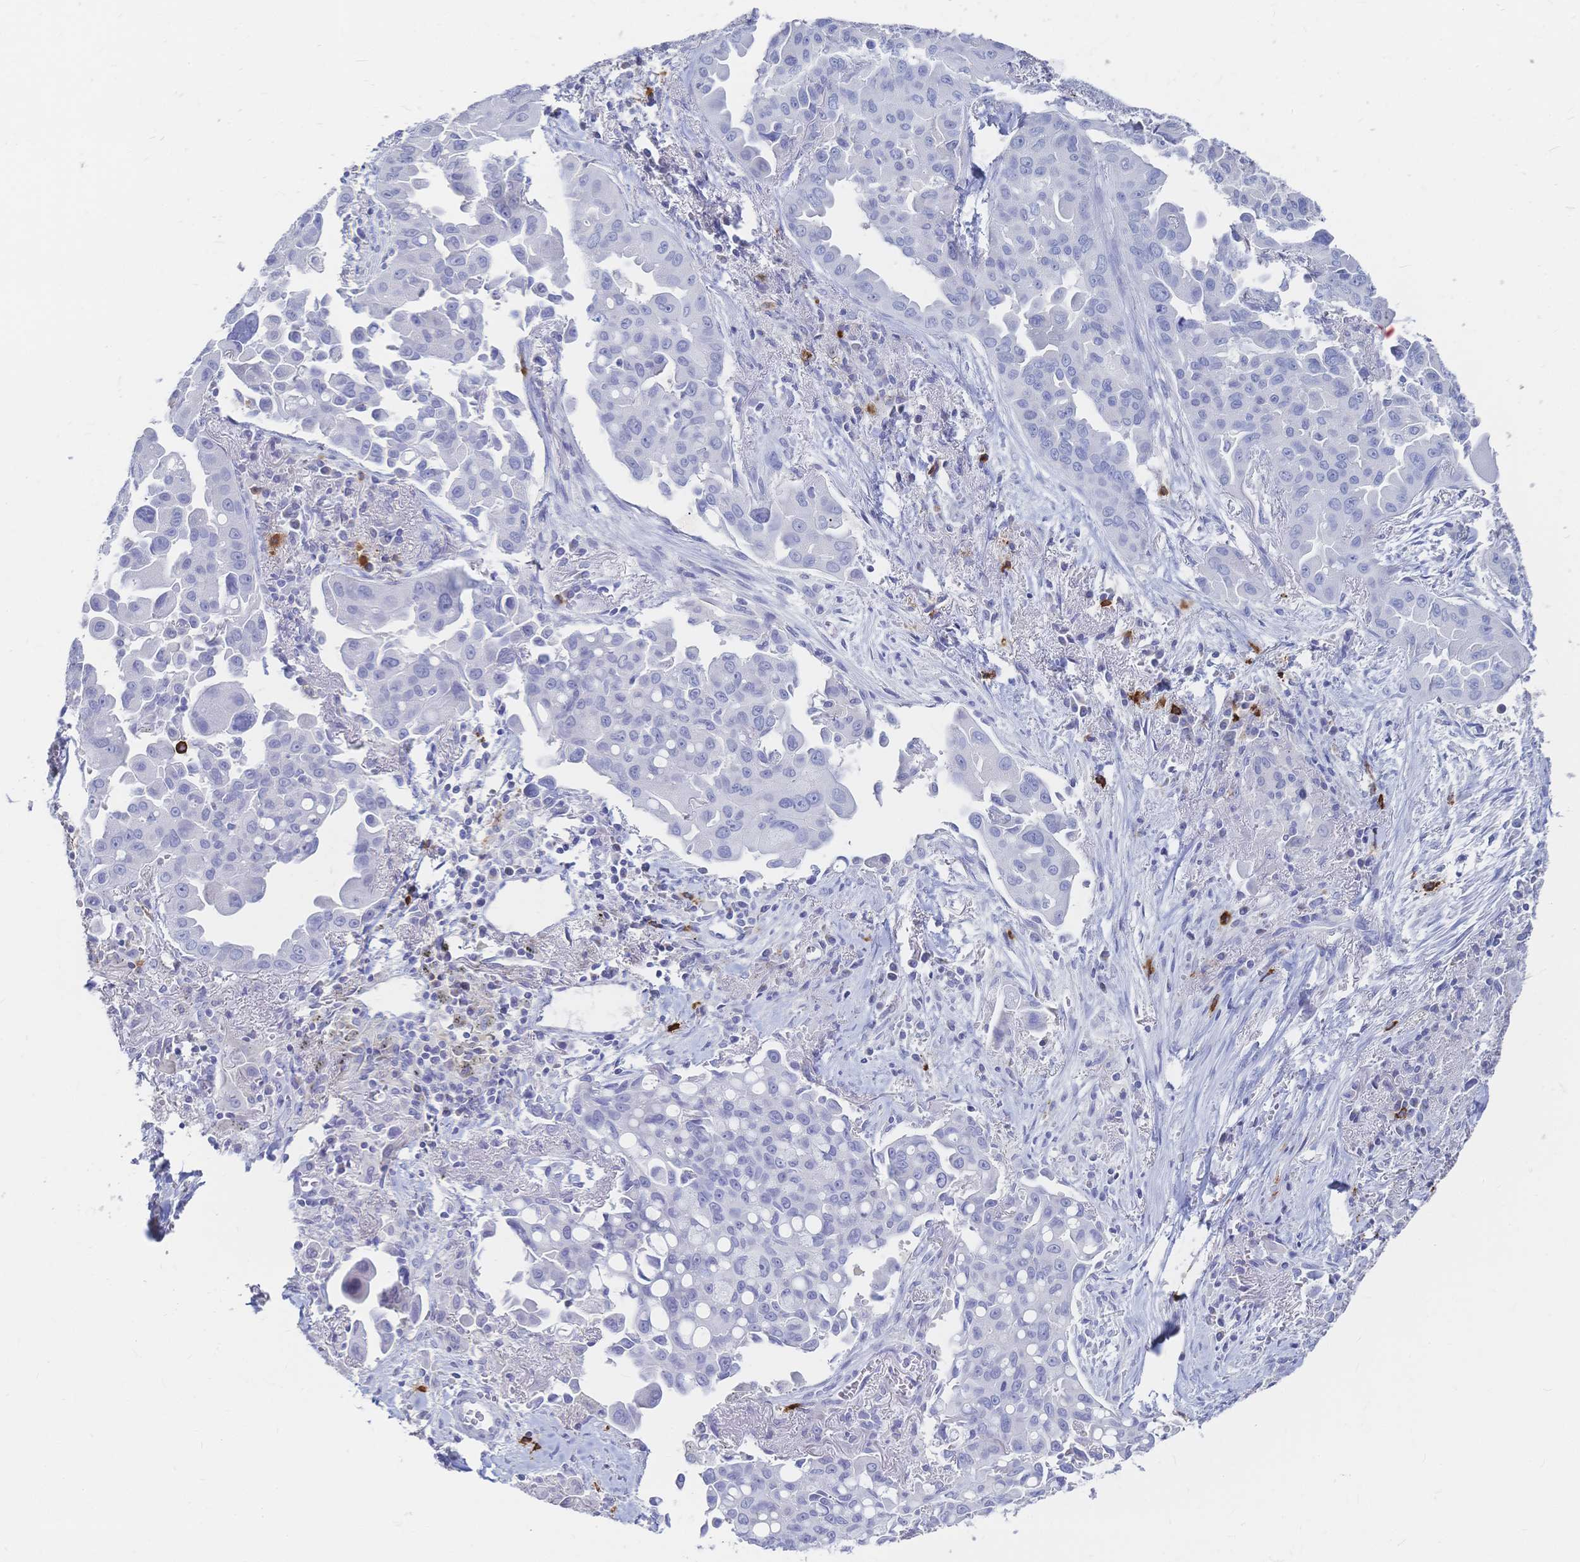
{"staining": {"intensity": "negative", "quantity": "none", "location": "none"}, "tissue": "lung cancer", "cell_type": "Tumor cells", "image_type": "cancer", "snomed": [{"axis": "morphology", "description": "Adenocarcinoma, NOS"}, {"axis": "topography", "description": "Lung"}], "caption": "Human lung cancer (adenocarcinoma) stained for a protein using immunohistochemistry reveals no positivity in tumor cells.", "gene": "IL2RB", "patient": {"sex": "male", "age": 68}}